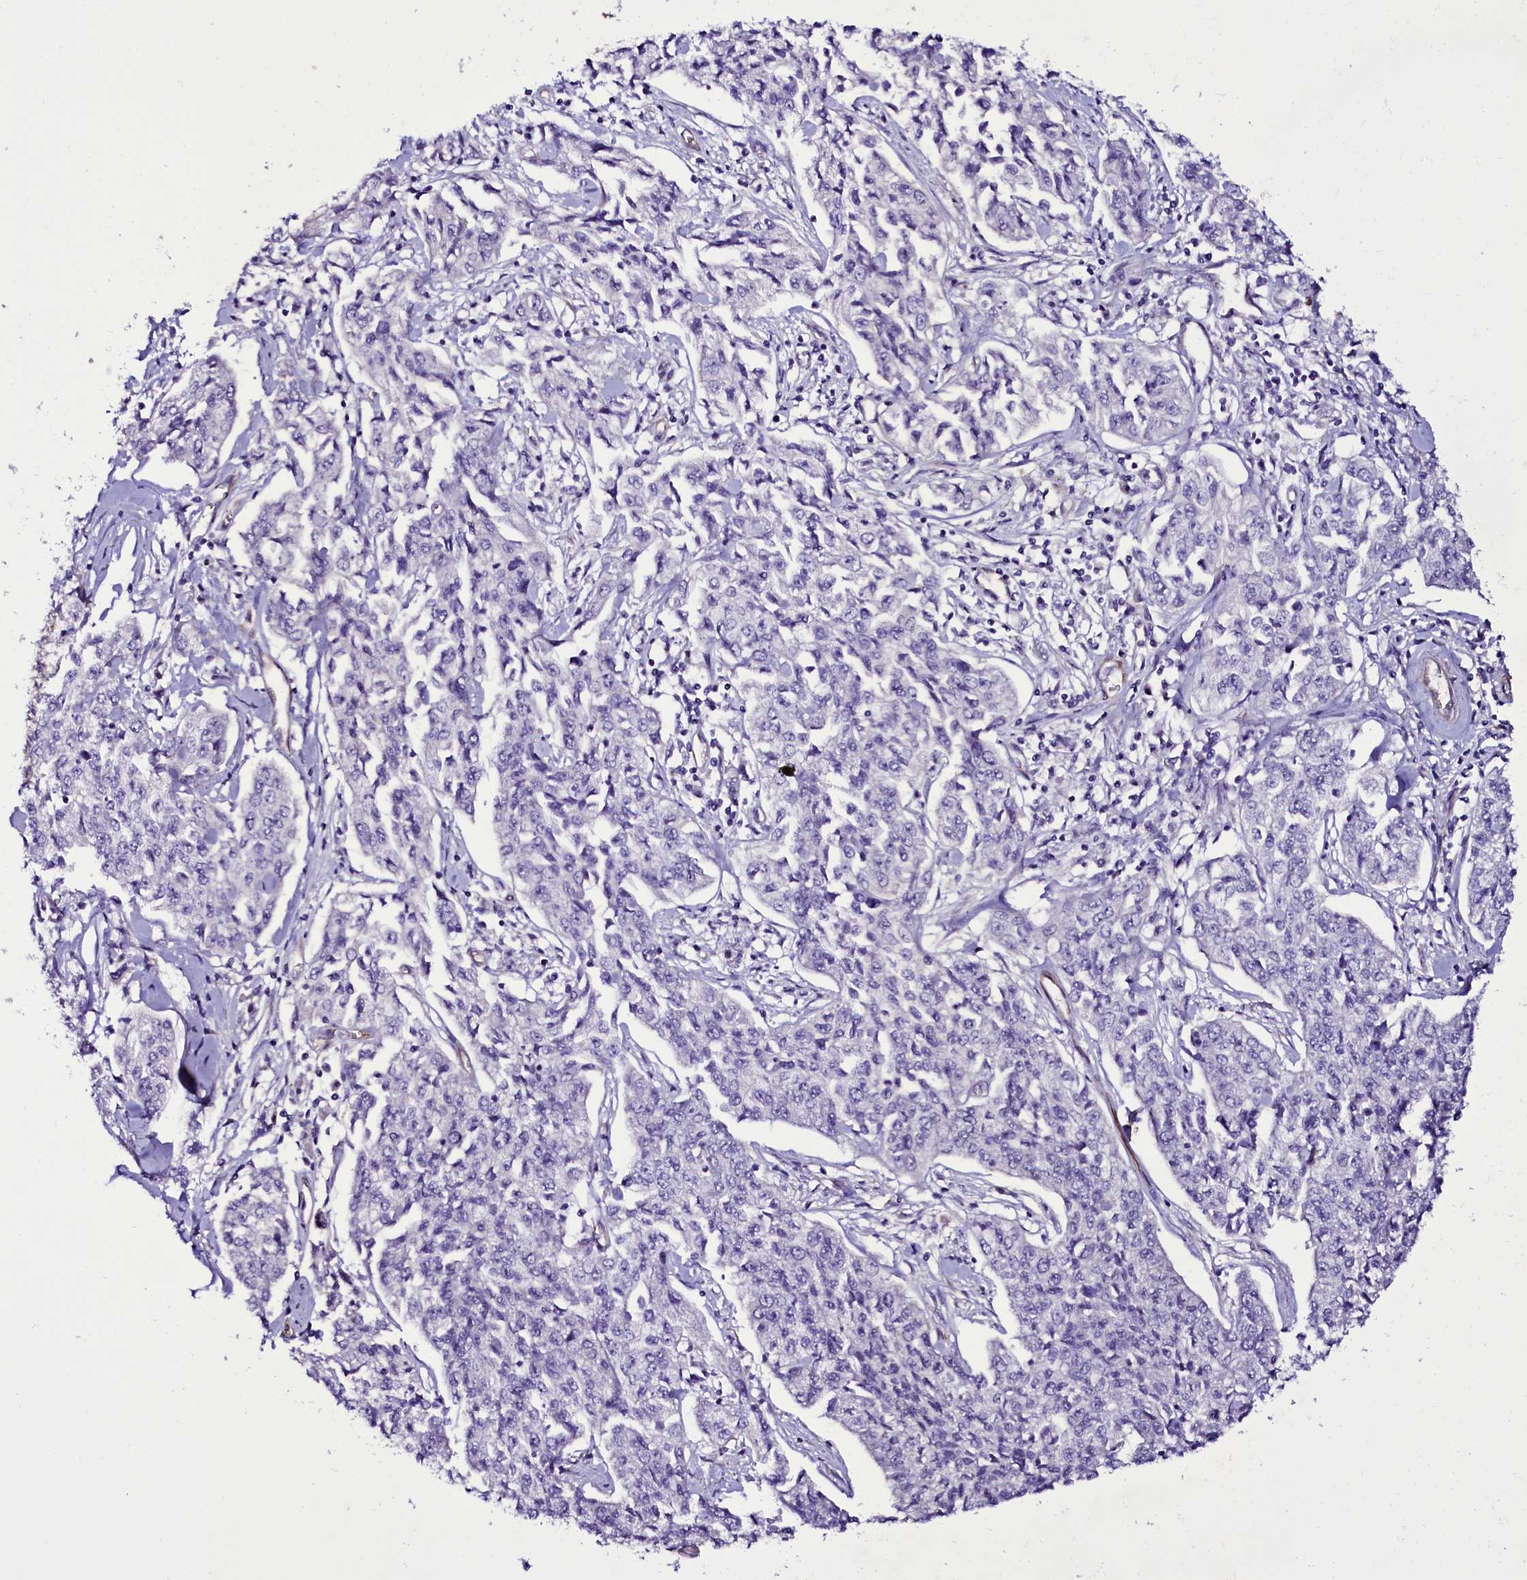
{"staining": {"intensity": "negative", "quantity": "none", "location": "none"}, "tissue": "cervical cancer", "cell_type": "Tumor cells", "image_type": "cancer", "snomed": [{"axis": "morphology", "description": "Squamous cell carcinoma, NOS"}, {"axis": "topography", "description": "Cervix"}], "caption": "This photomicrograph is of squamous cell carcinoma (cervical) stained with immunohistochemistry to label a protein in brown with the nuclei are counter-stained blue. There is no positivity in tumor cells.", "gene": "MEX3C", "patient": {"sex": "female", "age": 35}}